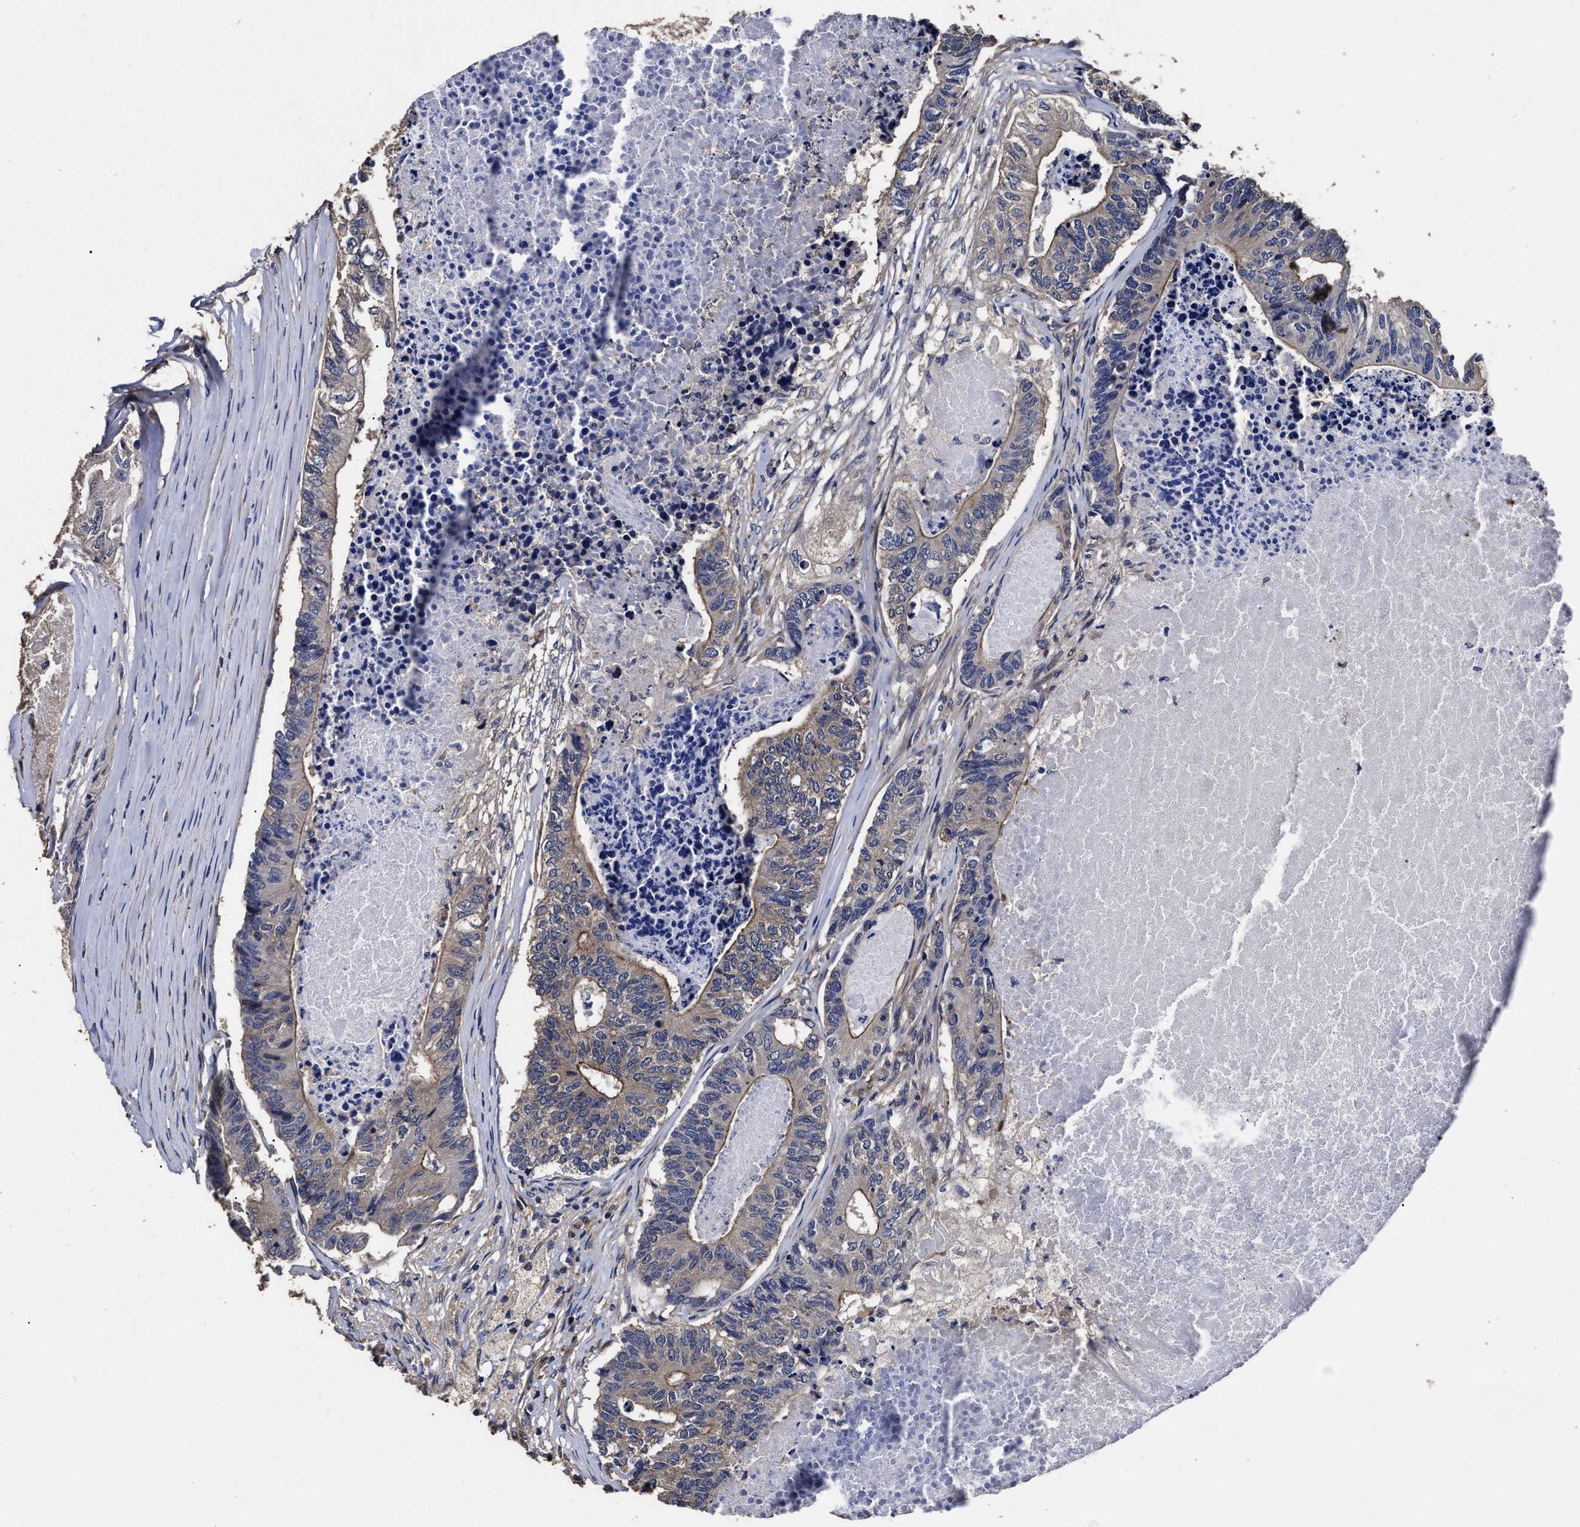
{"staining": {"intensity": "weak", "quantity": "25%-75%", "location": "cytoplasmic/membranous"}, "tissue": "colorectal cancer", "cell_type": "Tumor cells", "image_type": "cancer", "snomed": [{"axis": "morphology", "description": "Adenocarcinoma, NOS"}, {"axis": "topography", "description": "Colon"}], "caption": "A high-resolution histopathology image shows immunohistochemistry (IHC) staining of adenocarcinoma (colorectal), which shows weak cytoplasmic/membranous staining in approximately 25%-75% of tumor cells. (DAB IHC with brightfield microscopy, high magnification).", "gene": "AVEN", "patient": {"sex": "female", "age": 67}}